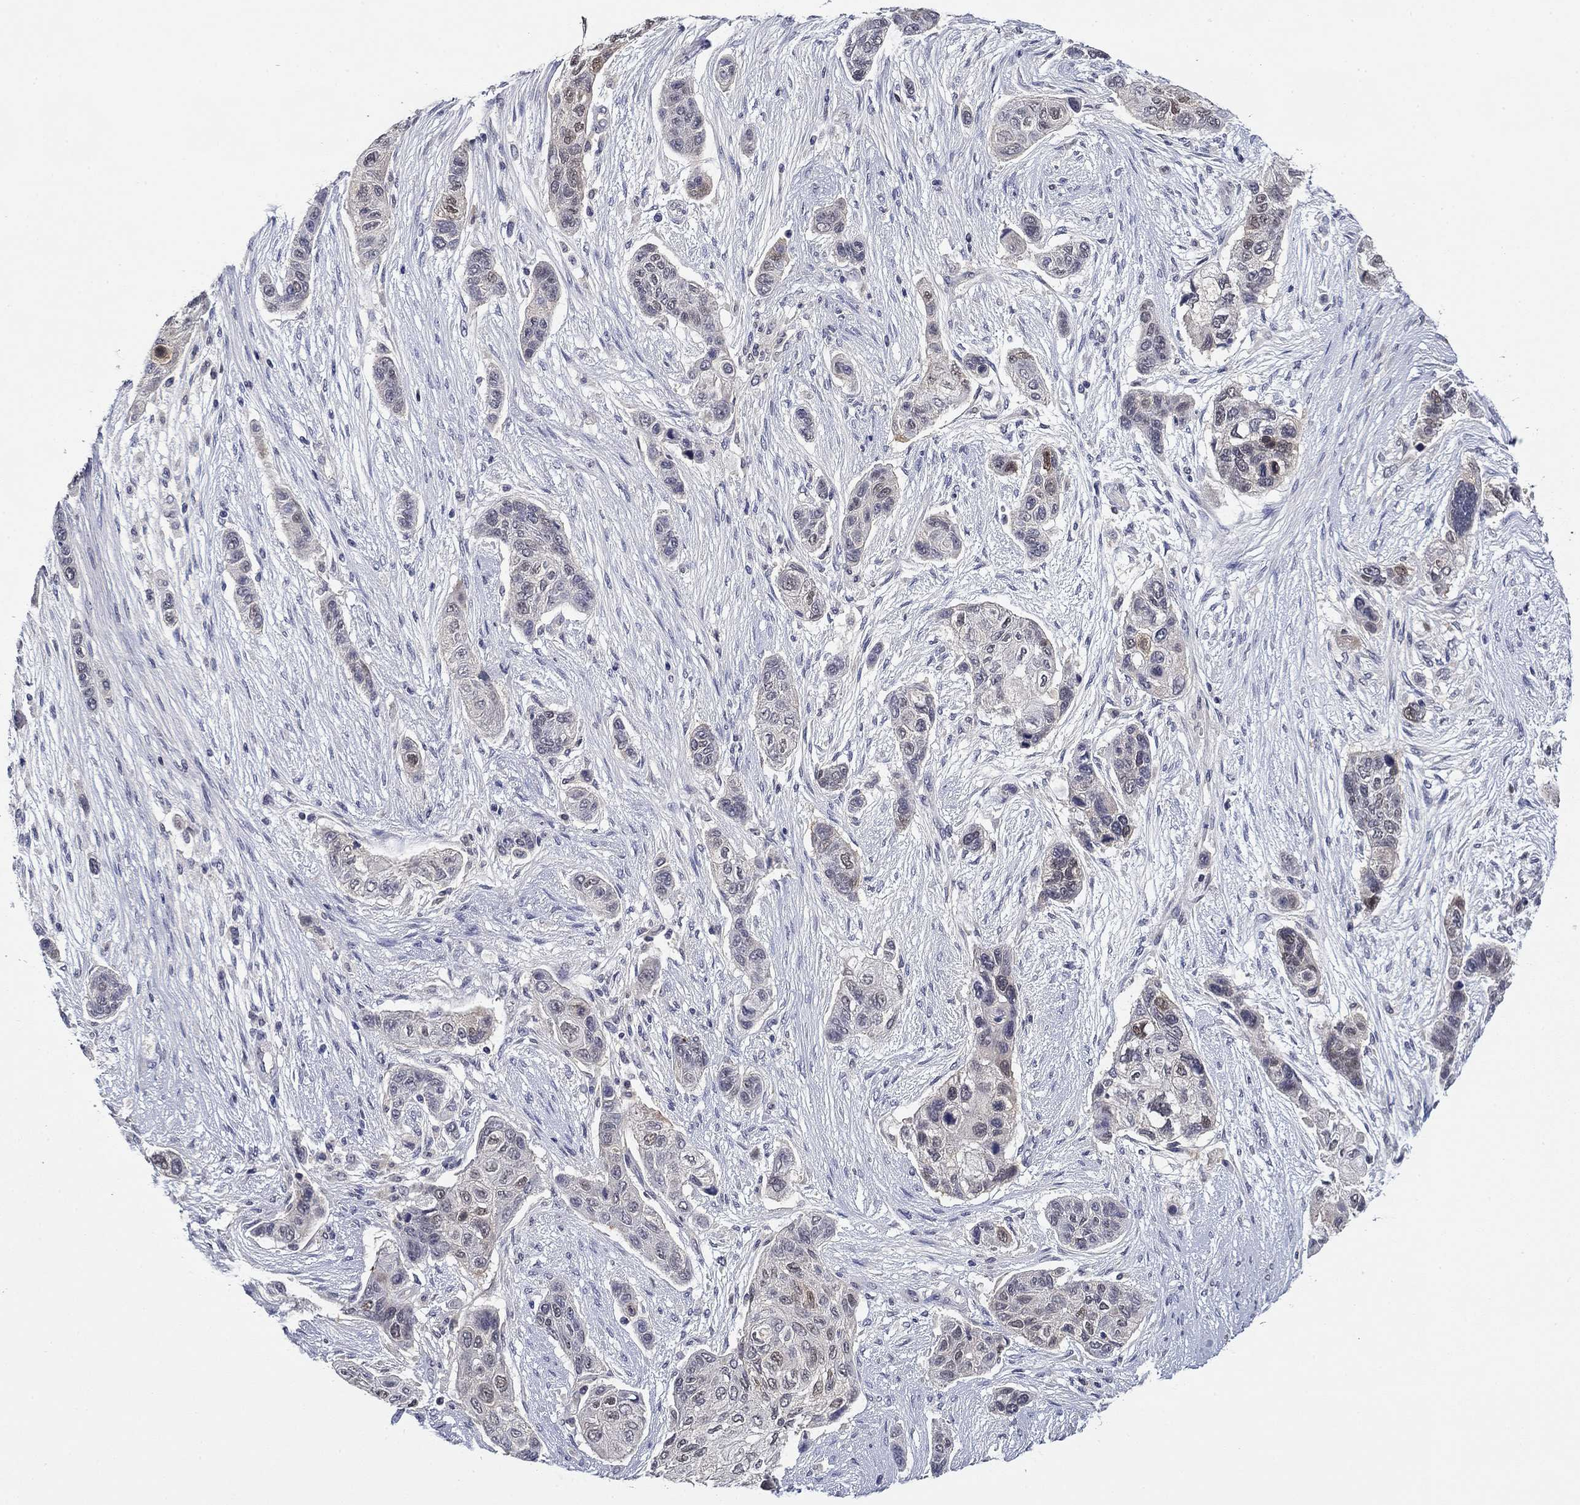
{"staining": {"intensity": "negative", "quantity": "none", "location": "none"}, "tissue": "lung cancer", "cell_type": "Tumor cells", "image_type": "cancer", "snomed": [{"axis": "morphology", "description": "Squamous cell carcinoma, NOS"}, {"axis": "topography", "description": "Lung"}], "caption": "The immunohistochemistry photomicrograph has no significant staining in tumor cells of squamous cell carcinoma (lung) tissue.", "gene": "DDTL", "patient": {"sex": "male", "age": 69}}